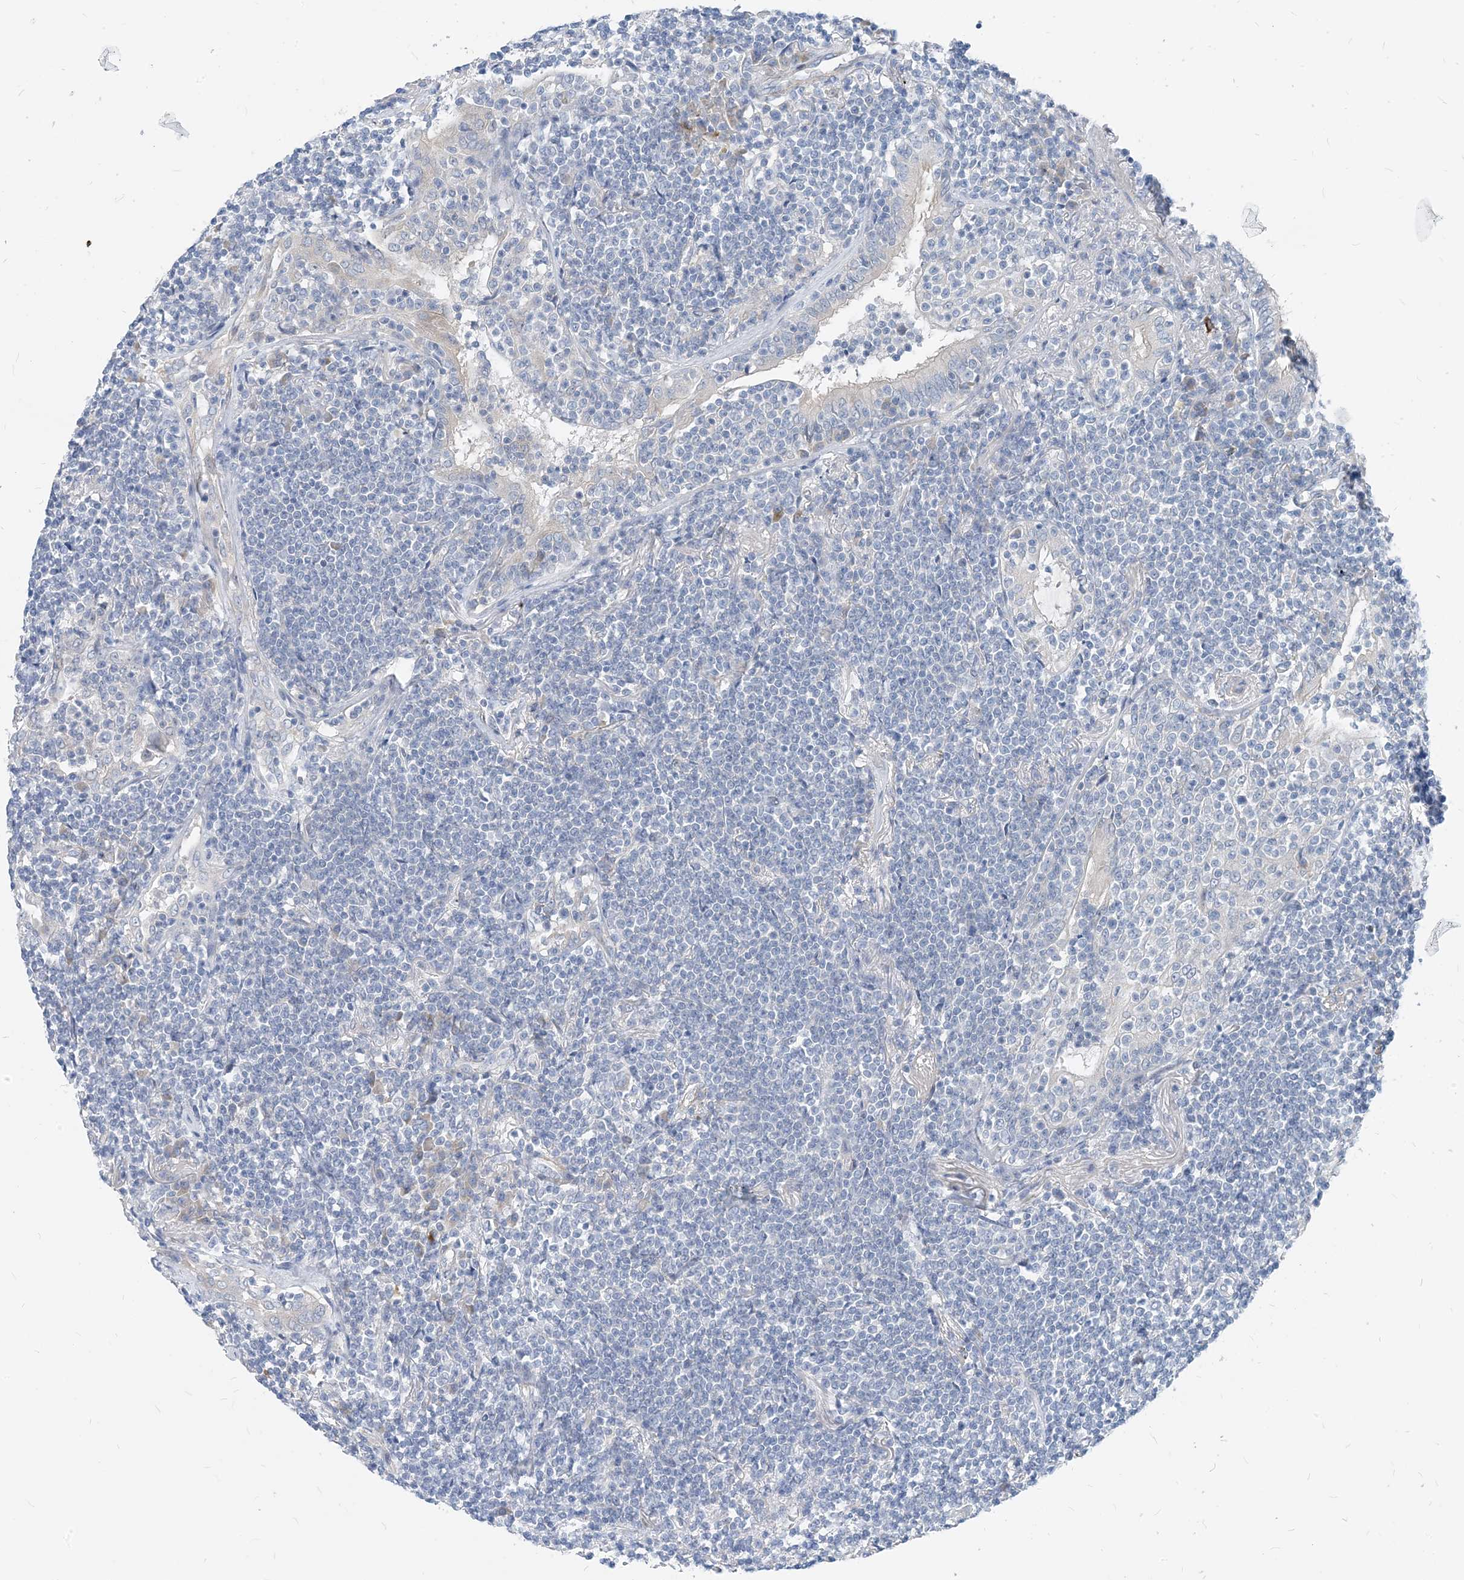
{"staining": {"intensity": "negative", "quantity": "none", "location": "none"}, "tissue": "lymphoma", "cell_type": "Tumor cells", "image_type": "cancer", "snomed": [{"axis": "morphology", "description": "Malignant lymphoma, non-Hodgkin's type, Low grade"}, {"axis": "topography", "description": "Lung"}], "caption": "DAB (3,3'-diaminobenzidine) immunohistochemical staining of human low-grade malignant lymphoma, non-Hodgkin's type displays no significant expression in tumor cells.", "gene": "PLEKHA3", "patient": {"sex": "female", "age": 71}}